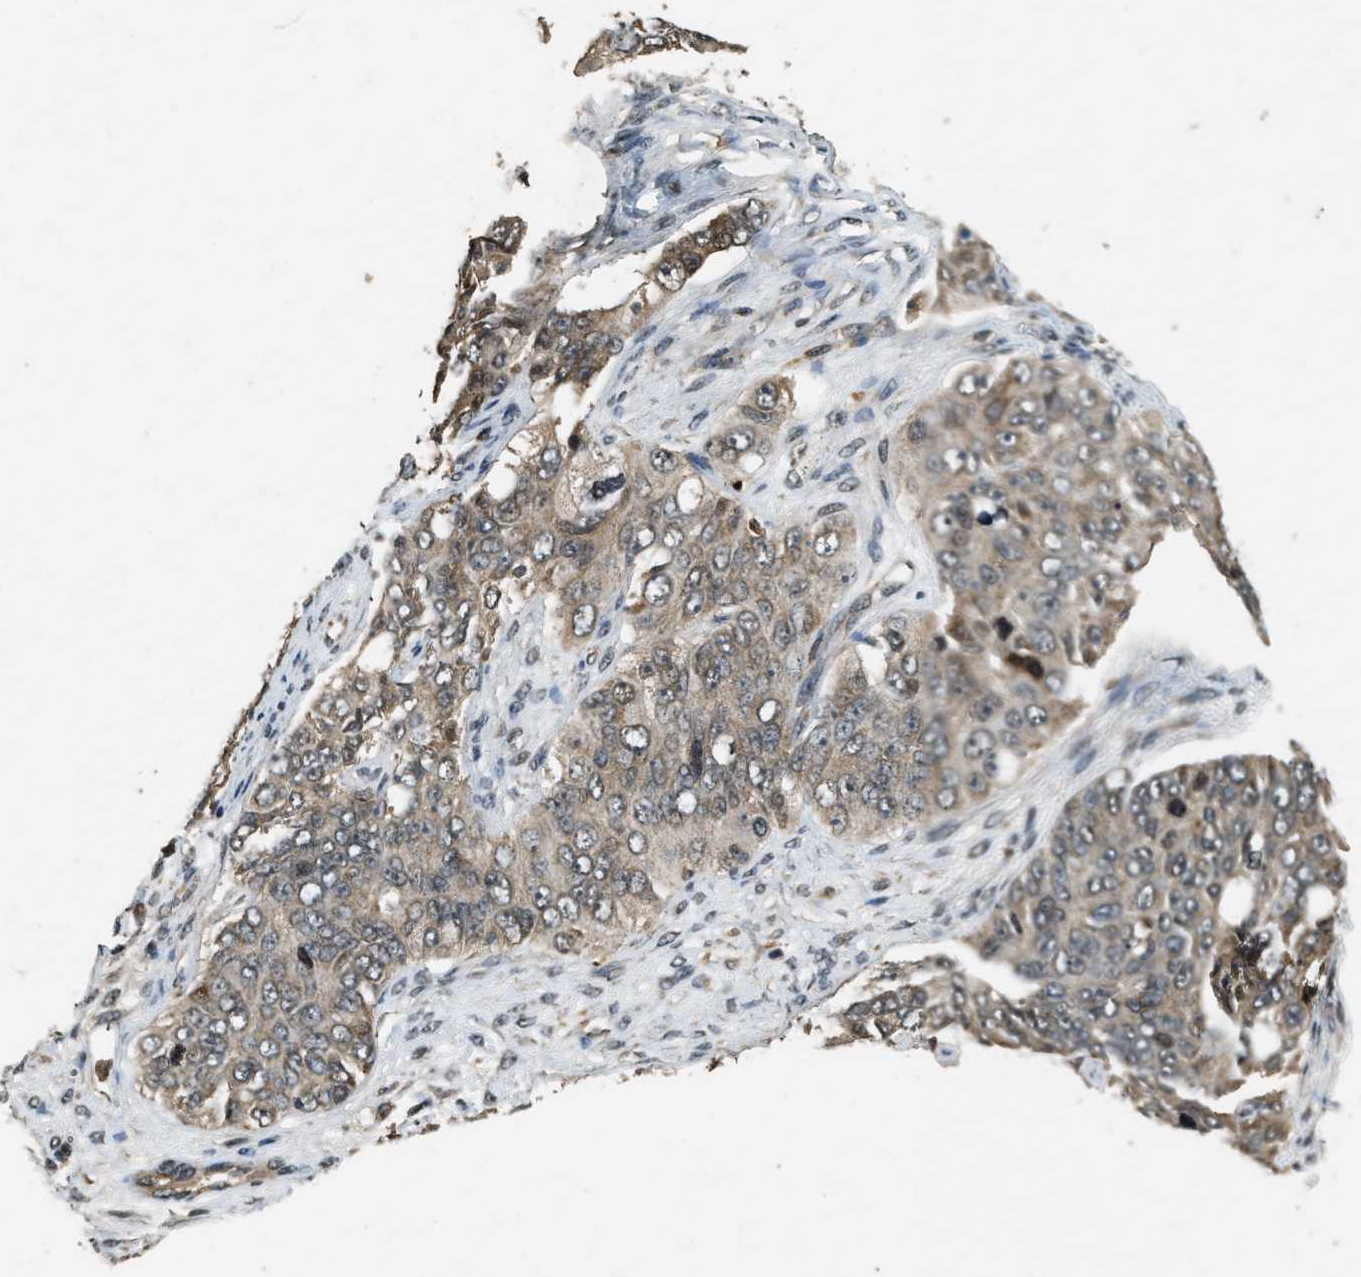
{"staining": {"intensity": "weak", "quantity": ">75%", "location": "cytoplasmic/membranous"}, "tissue": "ovarian cancer", "cell_type": "Tumor cells", "image_type": "cancer", "snomed": [{"axis": "morphology", "description": "Carcinoma, endometroid"}, {"axis": "topography", "description": "Ovary"}], "caption": "DAB immunohistochemical staining of ovarian cancer (endometroid carcinoma) shows weak cytoplasmic/membranous protein expression in approximately >75% of tumor cells.", "gene": "RNF141", "patient": {"sex": "female", "age": 51}}